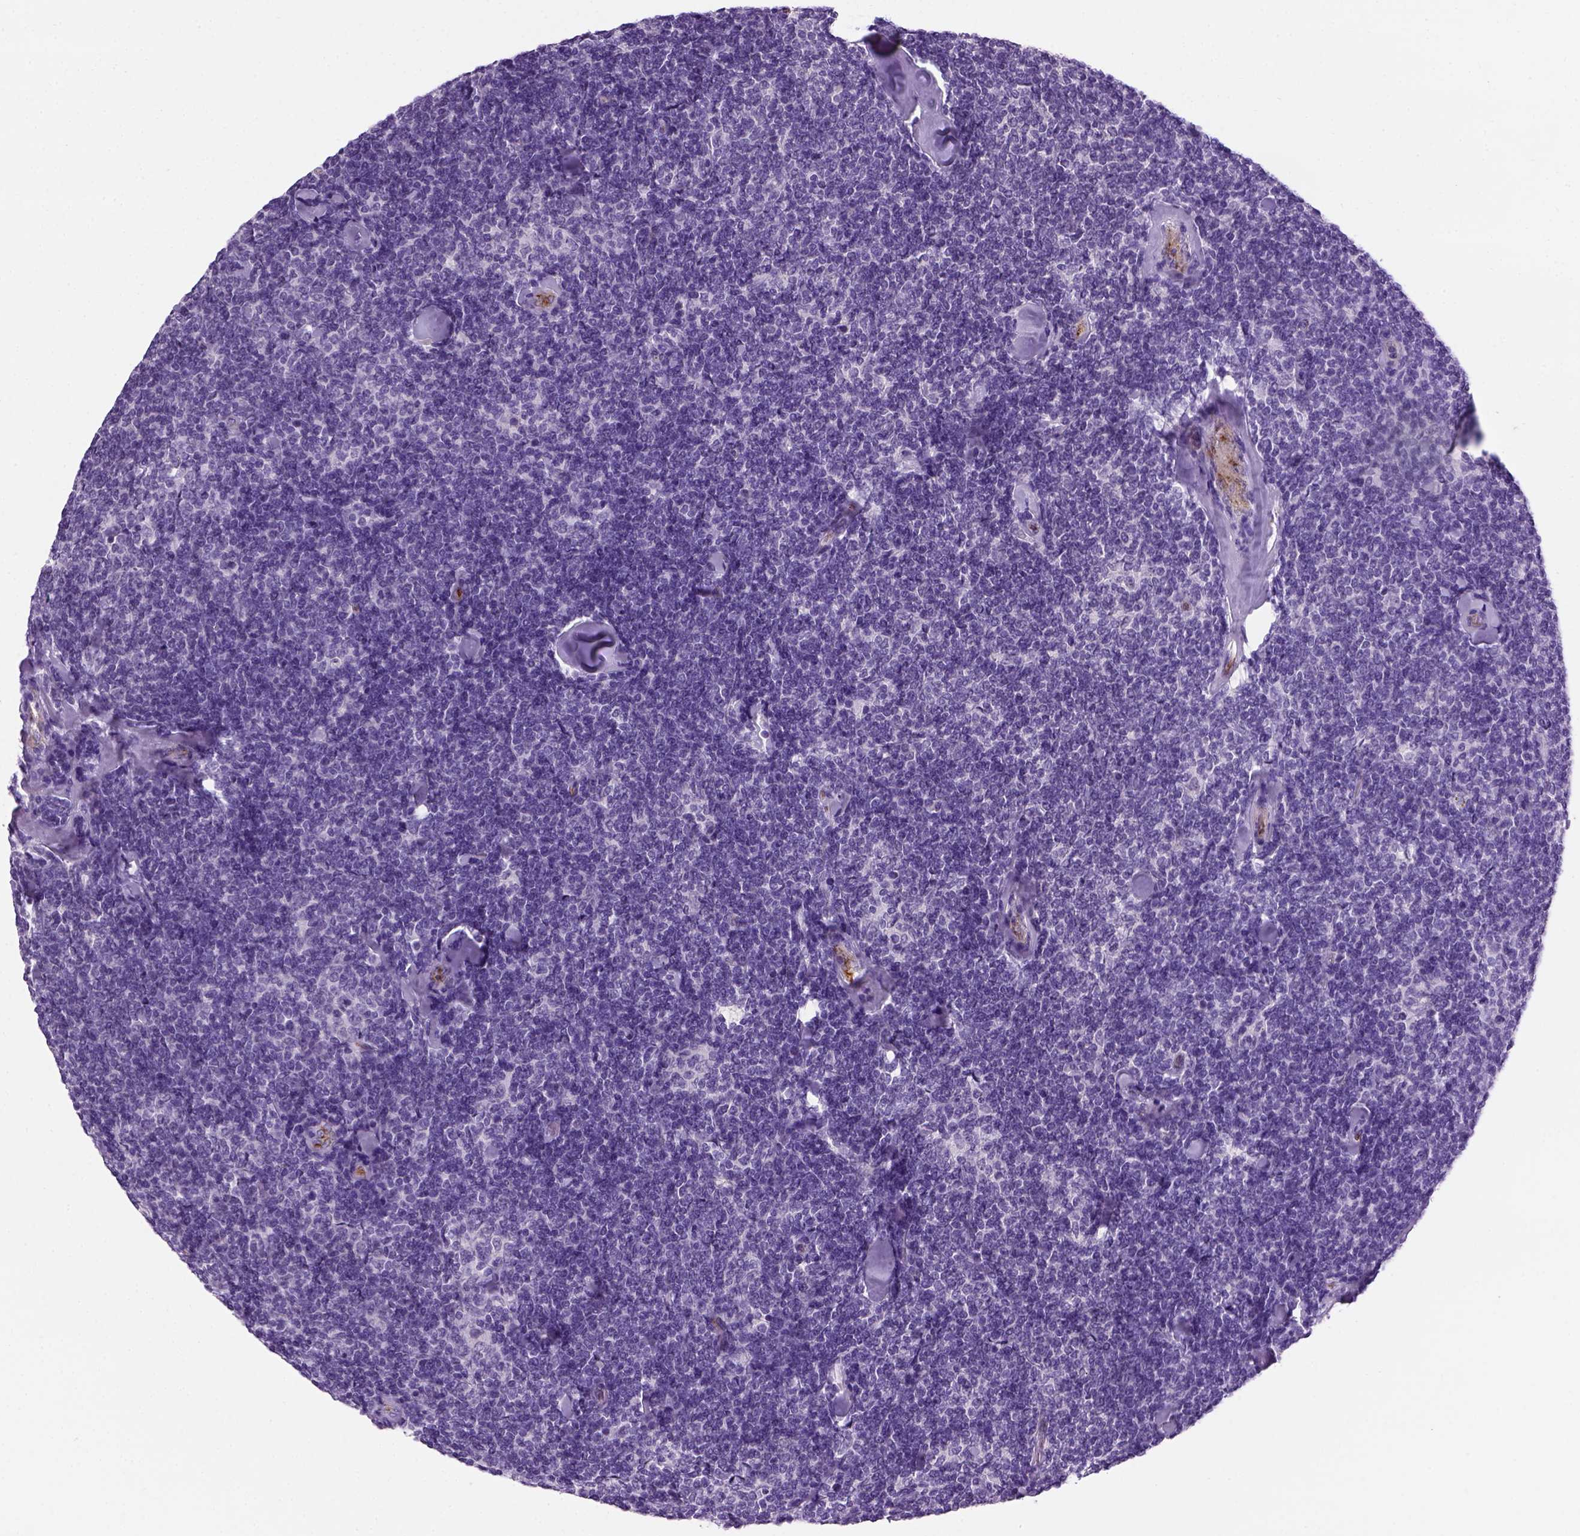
{"staining": {"intensity": "negative", "quantity": "none", "location": "none"}, "tissue": "lymphoma", "cell_type": "Tumor cells", "image_type": "cancer", "snomed": [{"axis": "morphology", "description": "Malignant lymphoma, non-Hodgkin's type, Low grade"}, {"axis": "topography", "description": "Lymph node"}], "caption": "High power microscopy image of an immunohistochemistry (IHC) histopathology image of low-grade malignant lymphoma, non-Hodgkin's type, revealing no significant positivity in tumor cells. Nuclei are stained in blue.", "gene": "VWF", "patient": {"sex": "female", "age": 56}}